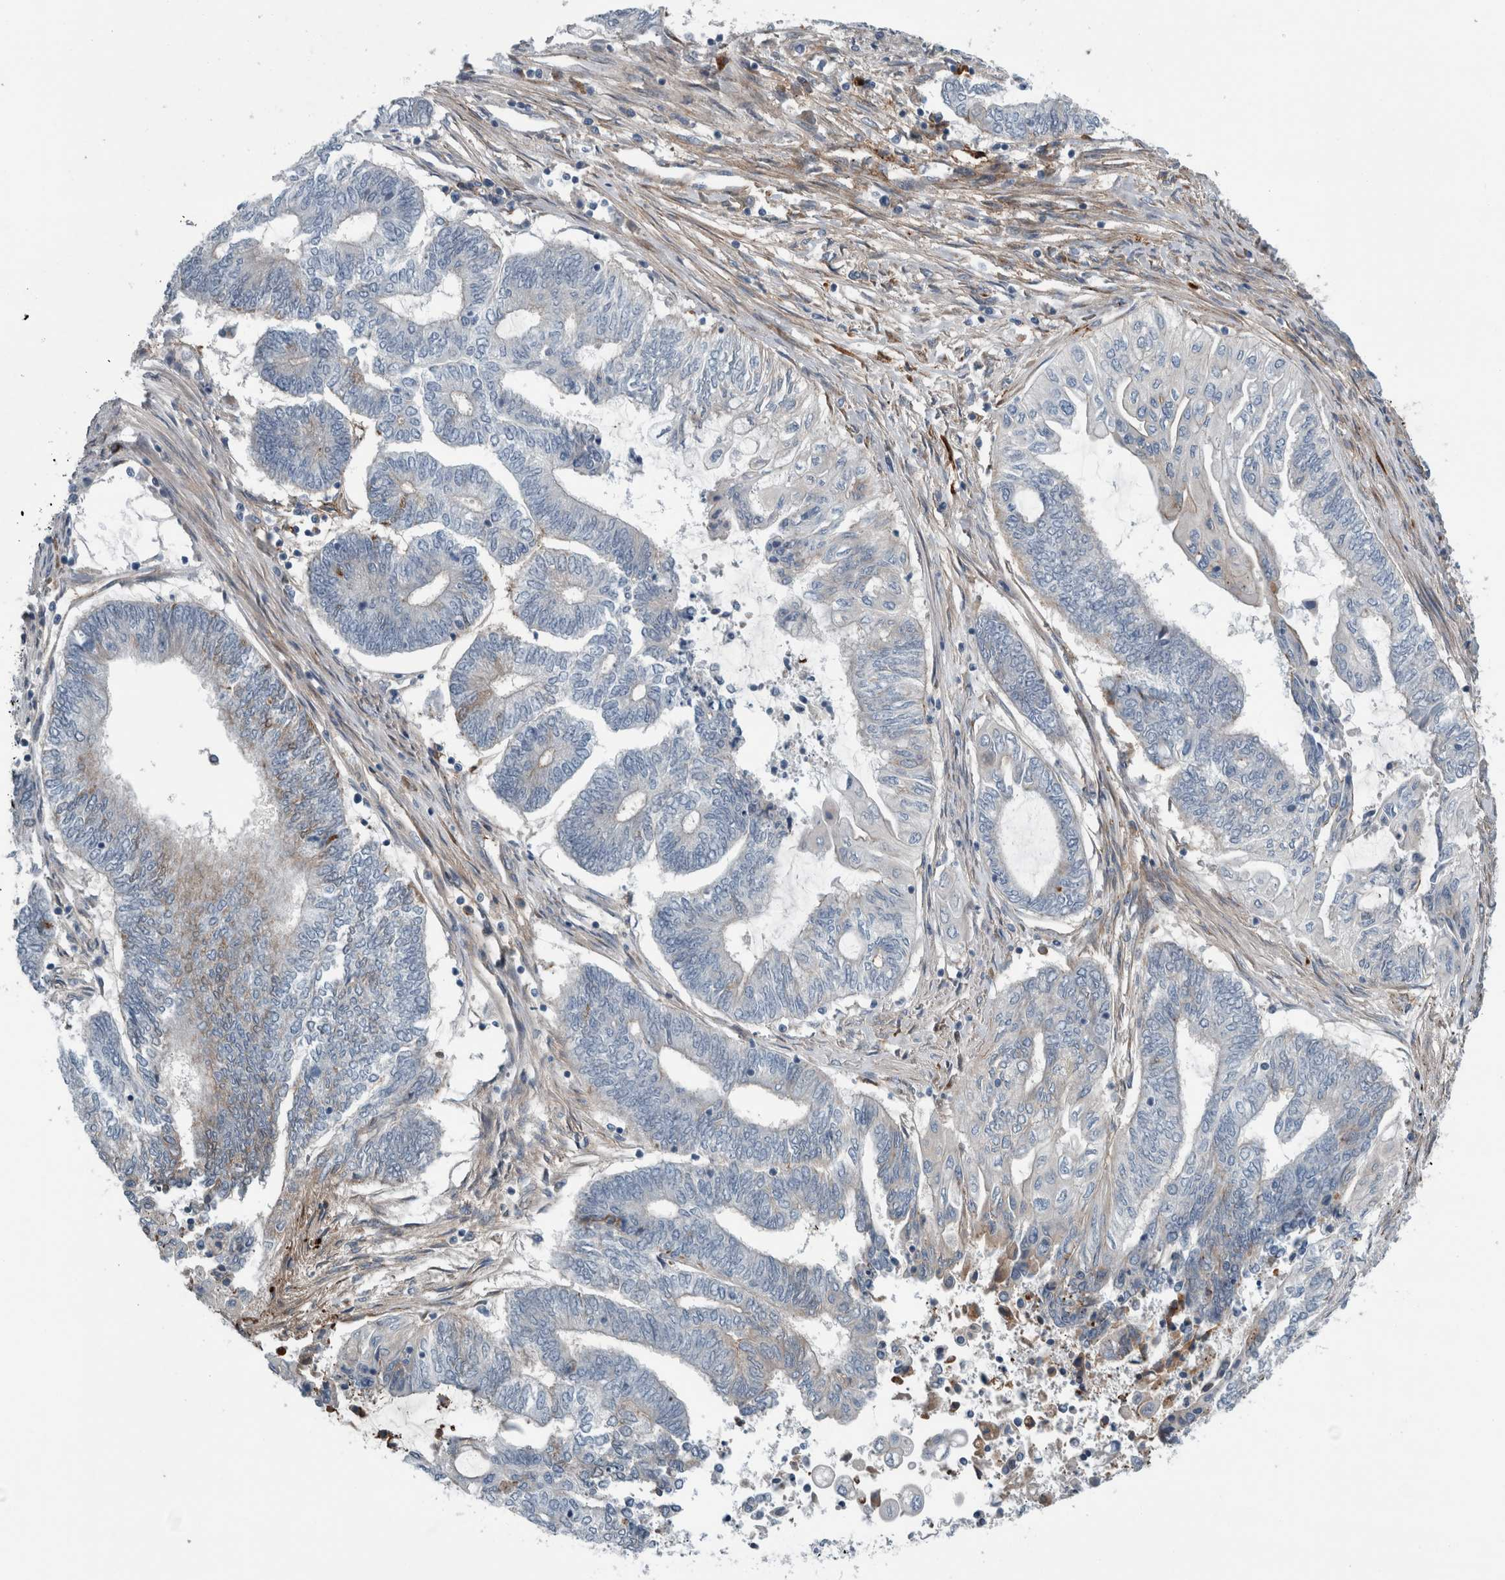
{"staining": {"intensity": "negative", "quantity": "none", "location": "none"}, "tissue": "endometrial cancer", "cell_type": "Tumor cells", "image_type": "cancer", "snomed": [{"axis": "morphology", "description": "Adenocarcinoma, NOS"}, {"axis": "topography", "description": "Uterus"}, {"axis": "topography", "description": "Endometrium"}], "caption": "Immunohistochemistry of adenocarcinoma (endometrial) shows no expression in tumor cells. The staining is performed using DAB (3,3'-diaminobenzidine) brown chromogen with nuclei counter-stained in using hematoxylin.", "gene": "GLT8D2", "patient": {"sex": "female", "age": 70}}